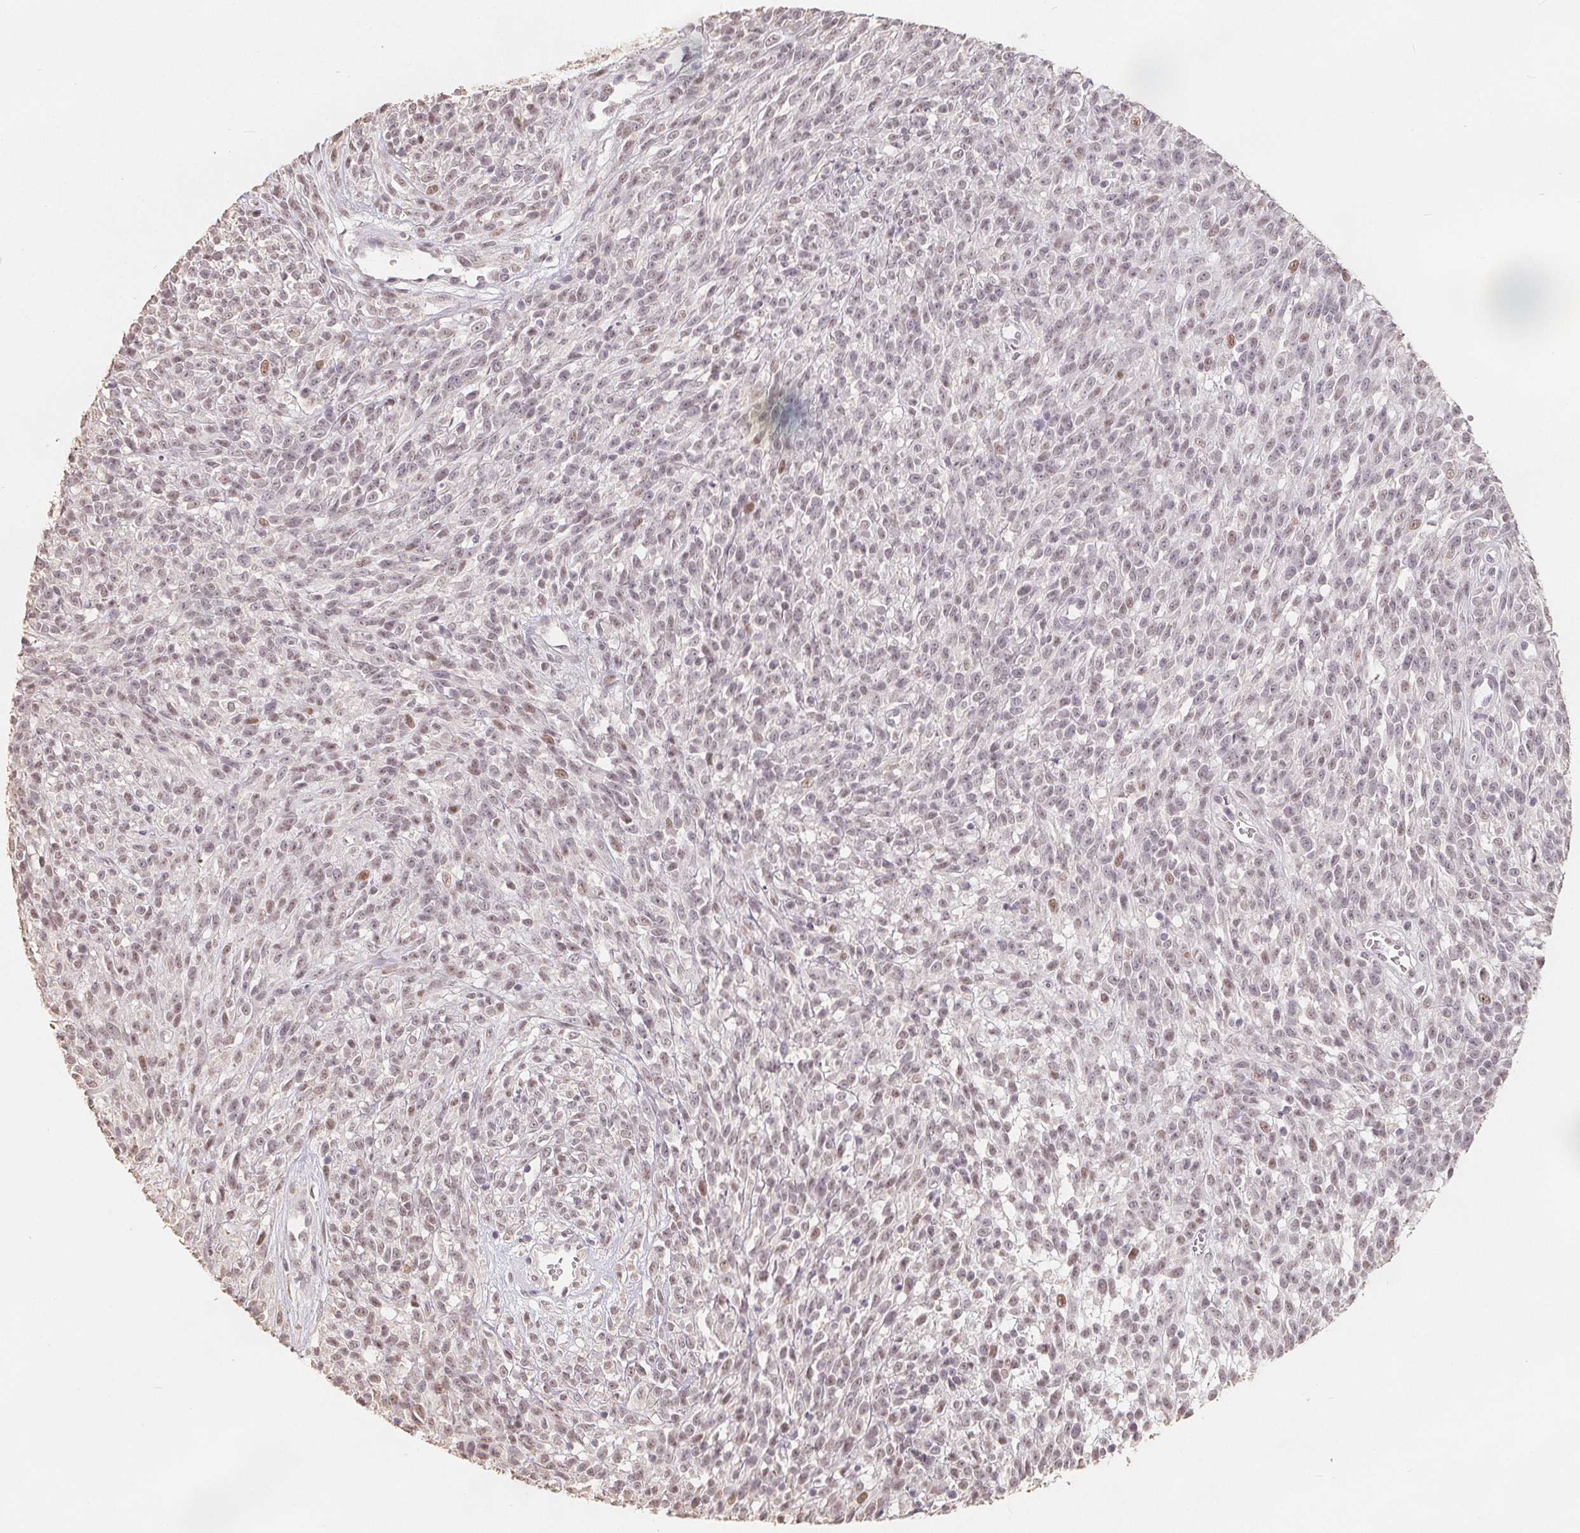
{"staining": {"intensity": "negative", "quantity": "none", "location": "none"}, "tissue": "melanoma", "cell_type": "Tumor cells", "image_type": "cancer", "snomed": [{"axis": "morphology", "description": "Malignant melanoma, NOS"}, {"axis": "topography", "description": "Skin"}, {"axis": "topography", "description": "Skin of trunk"}], "caption": "Human melanoma stained for a protein using immunohistochemistry shows no expression in tumor cells.", "gene": "CCDC138", "patient": {"sex": "male", "age": 74}}